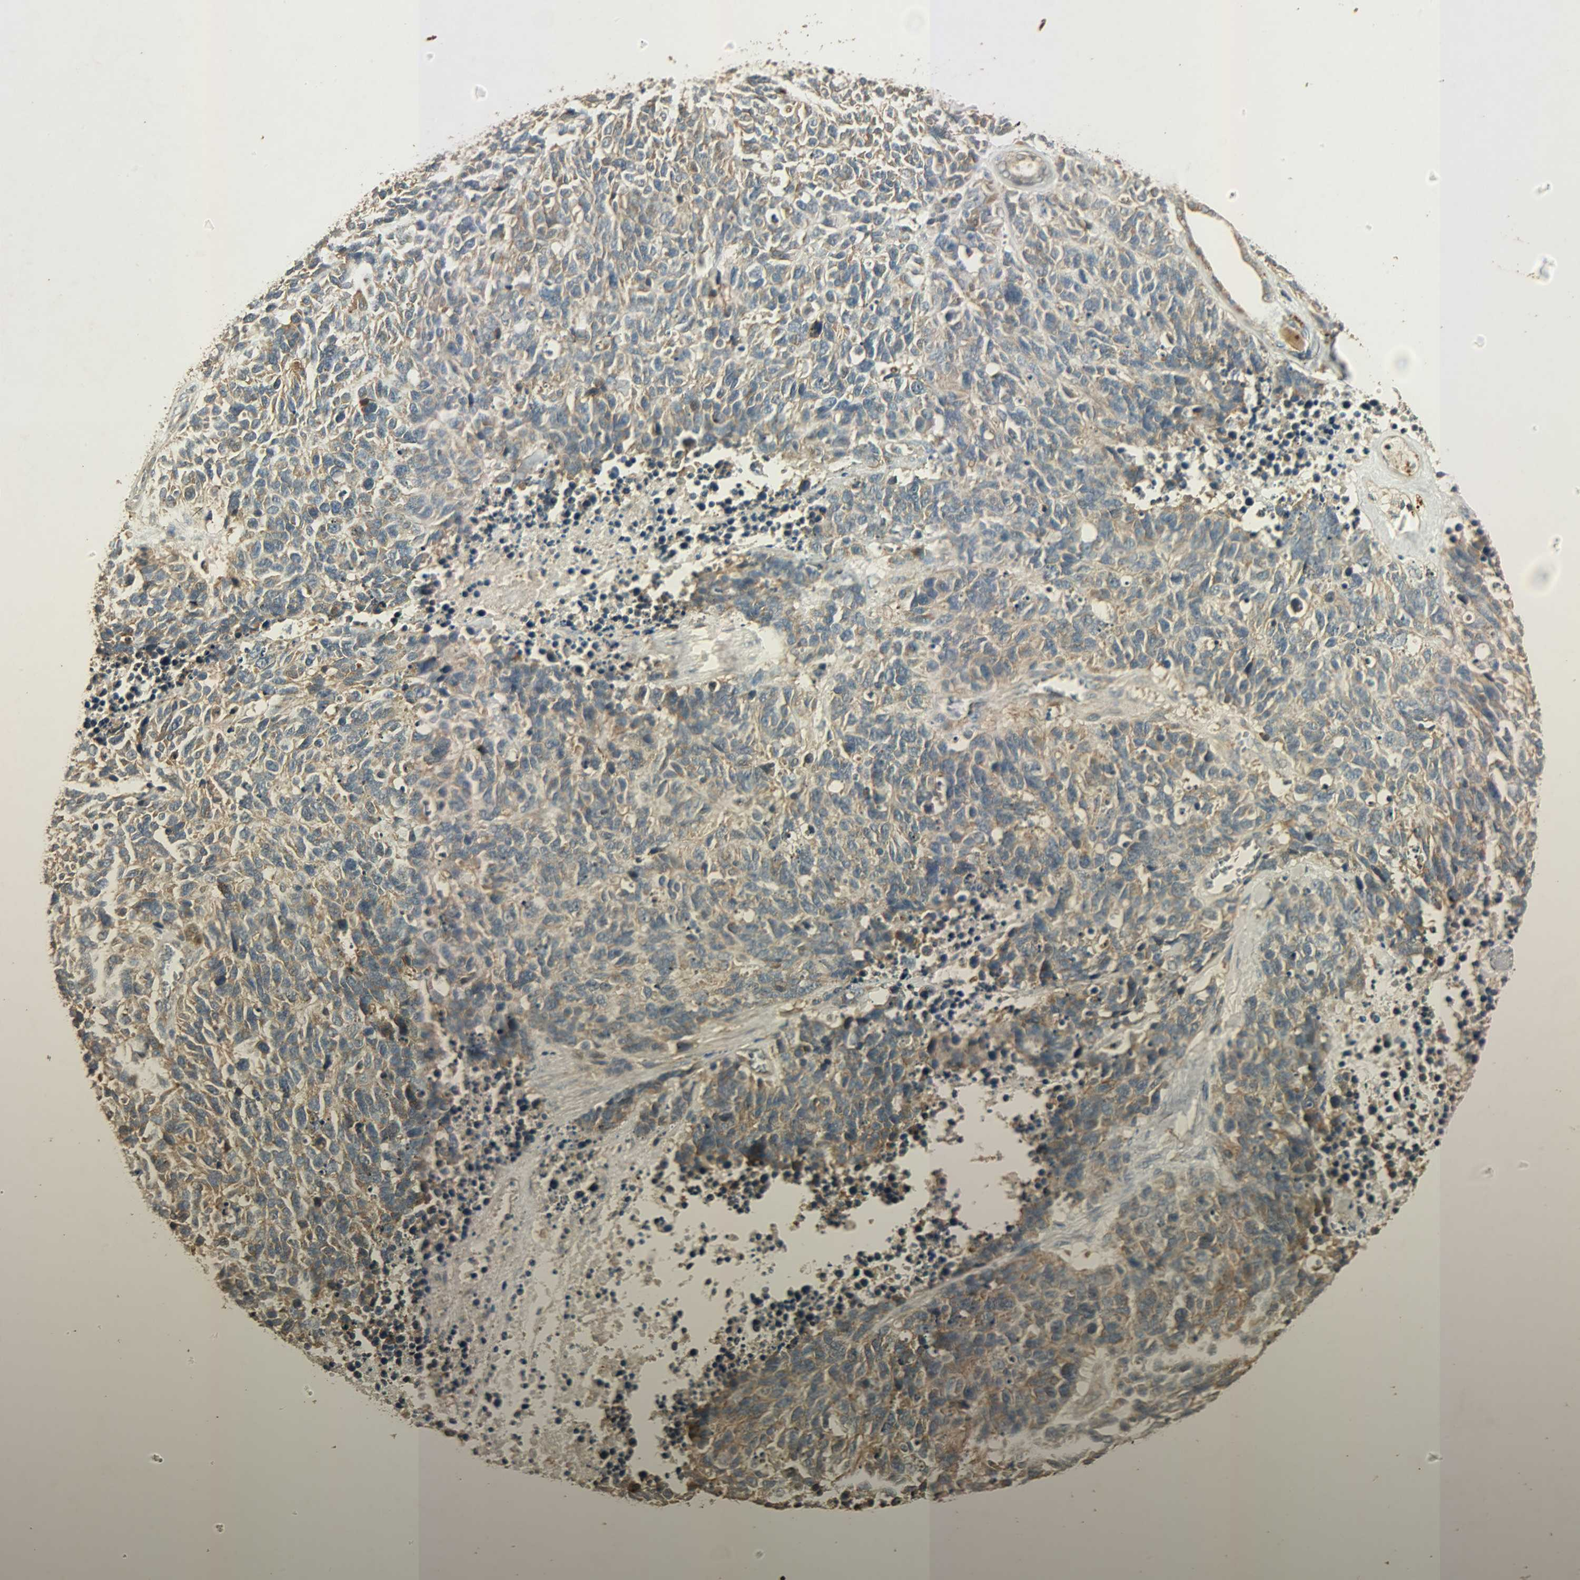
{"staining": {"intensity": "moderate", "quantity": ">75%", "location": "cytoplasmic/membranous"}, "tissue": "lung cancer", "cell_type": "Tumor cells", "image_type": "cancer", "snomed": [{"axis": "morphology", "description": "Neoplasm, malignant, NOS"}, {"axis": "topography", "description": "Lung"}], "caption": "A medium amount of moderate cytoplasmic/membranous staining is seen in about >75% of tumor cells in lung cancer (malignant neoplasm) tissue.", "gene": "ATP2B1", "patient": {"sex": "female", "age": 58}}